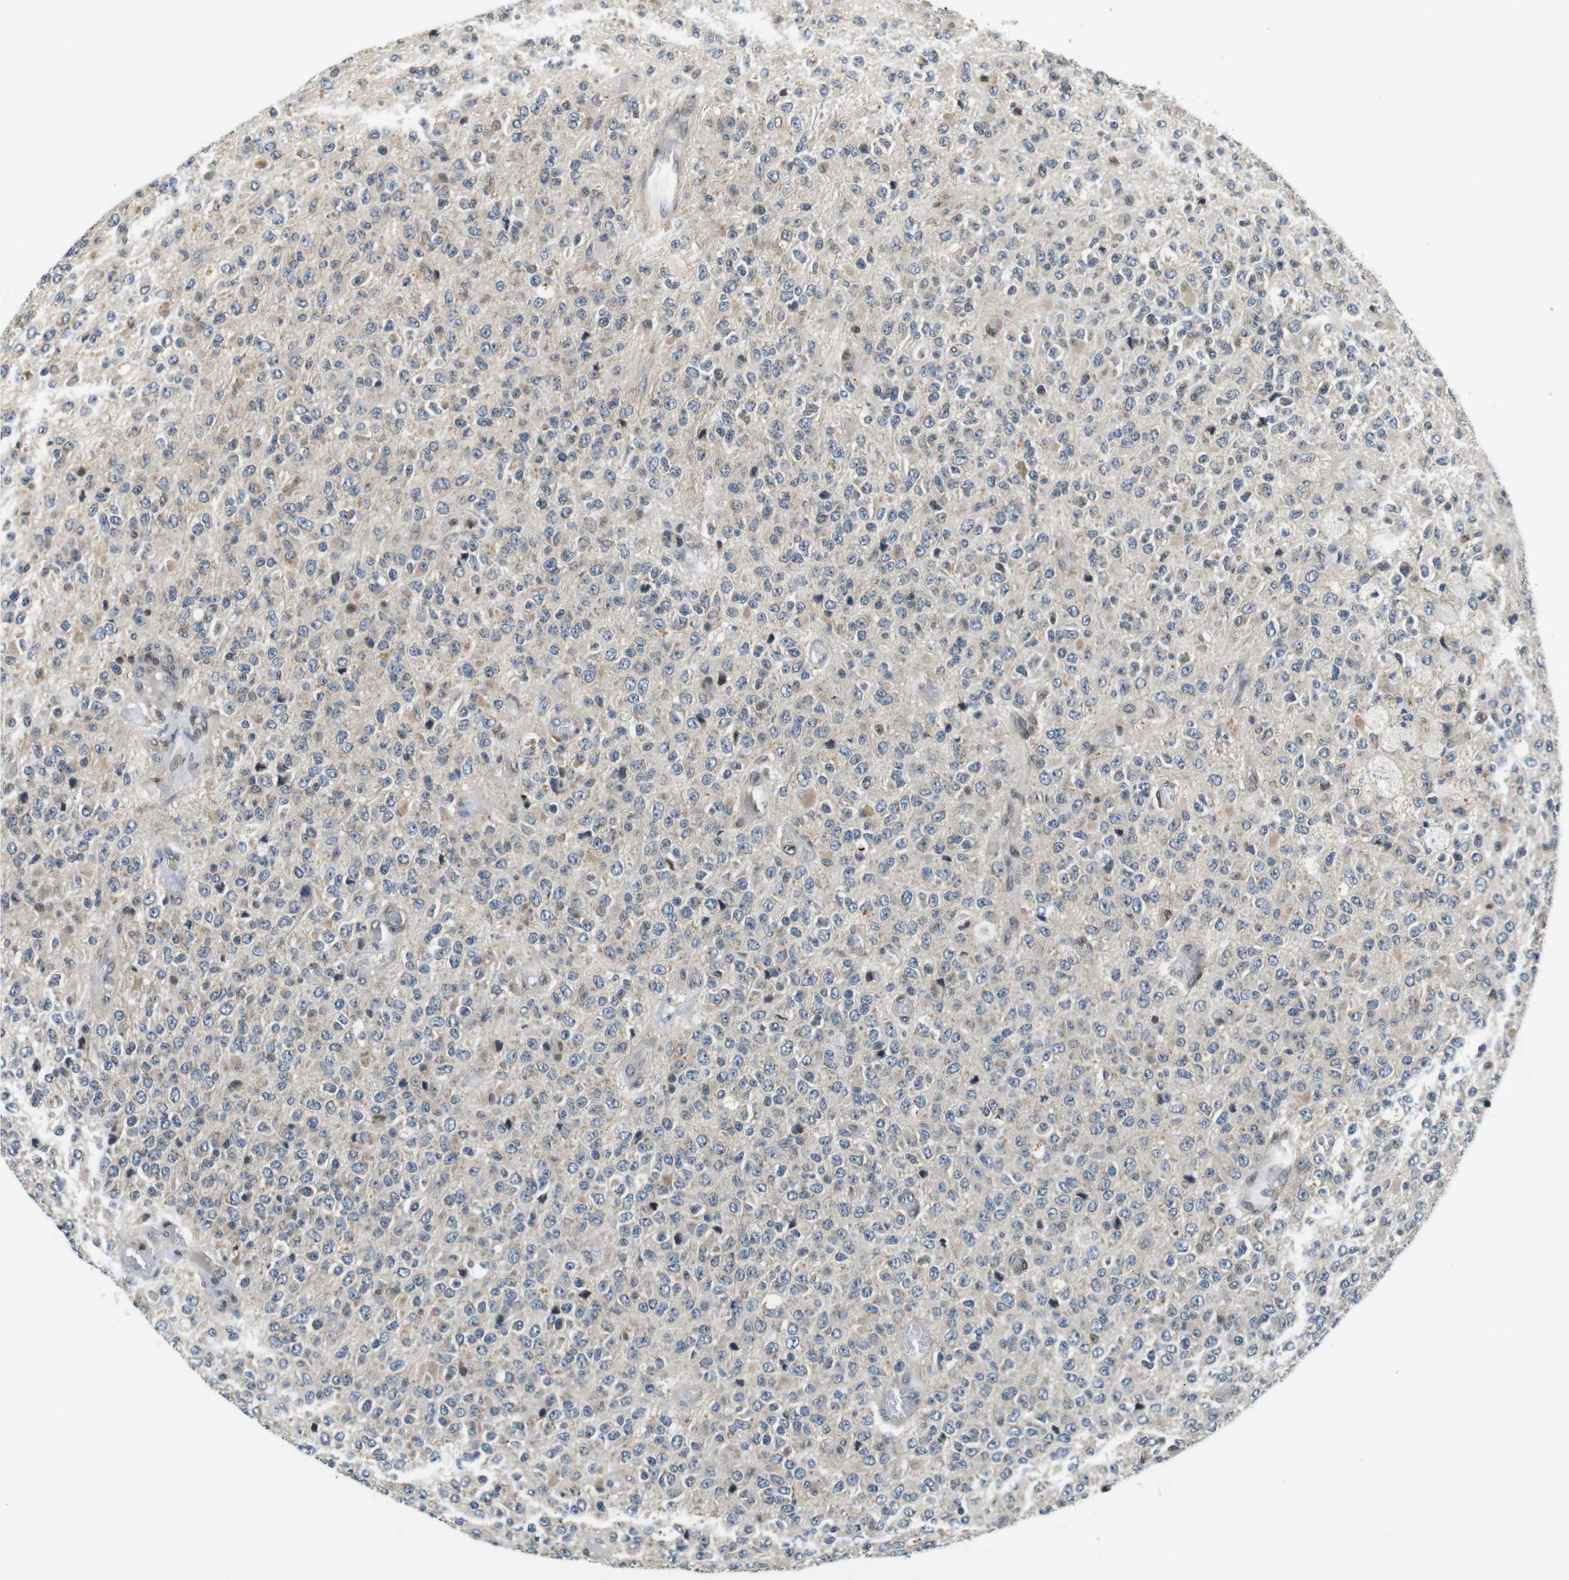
{"staining": {"intensity": "weak", "quantity": "<25%", "location": "cytoplasmic/membranous"}, "tissue": "glioma", "cell_type": "Tumor cells", "image_type": "cancer", "snomed": [{"axis": "morphology", "description": "Glioma, malignant, High grade"}, {"axis": "topography", "description": "pancreas cauda"}], "caption": "Tumor cells show no significant staining in malignant glioma (high-grade).", "gene": "TMX4", "patient": {"sex": "male", "age": 60}}